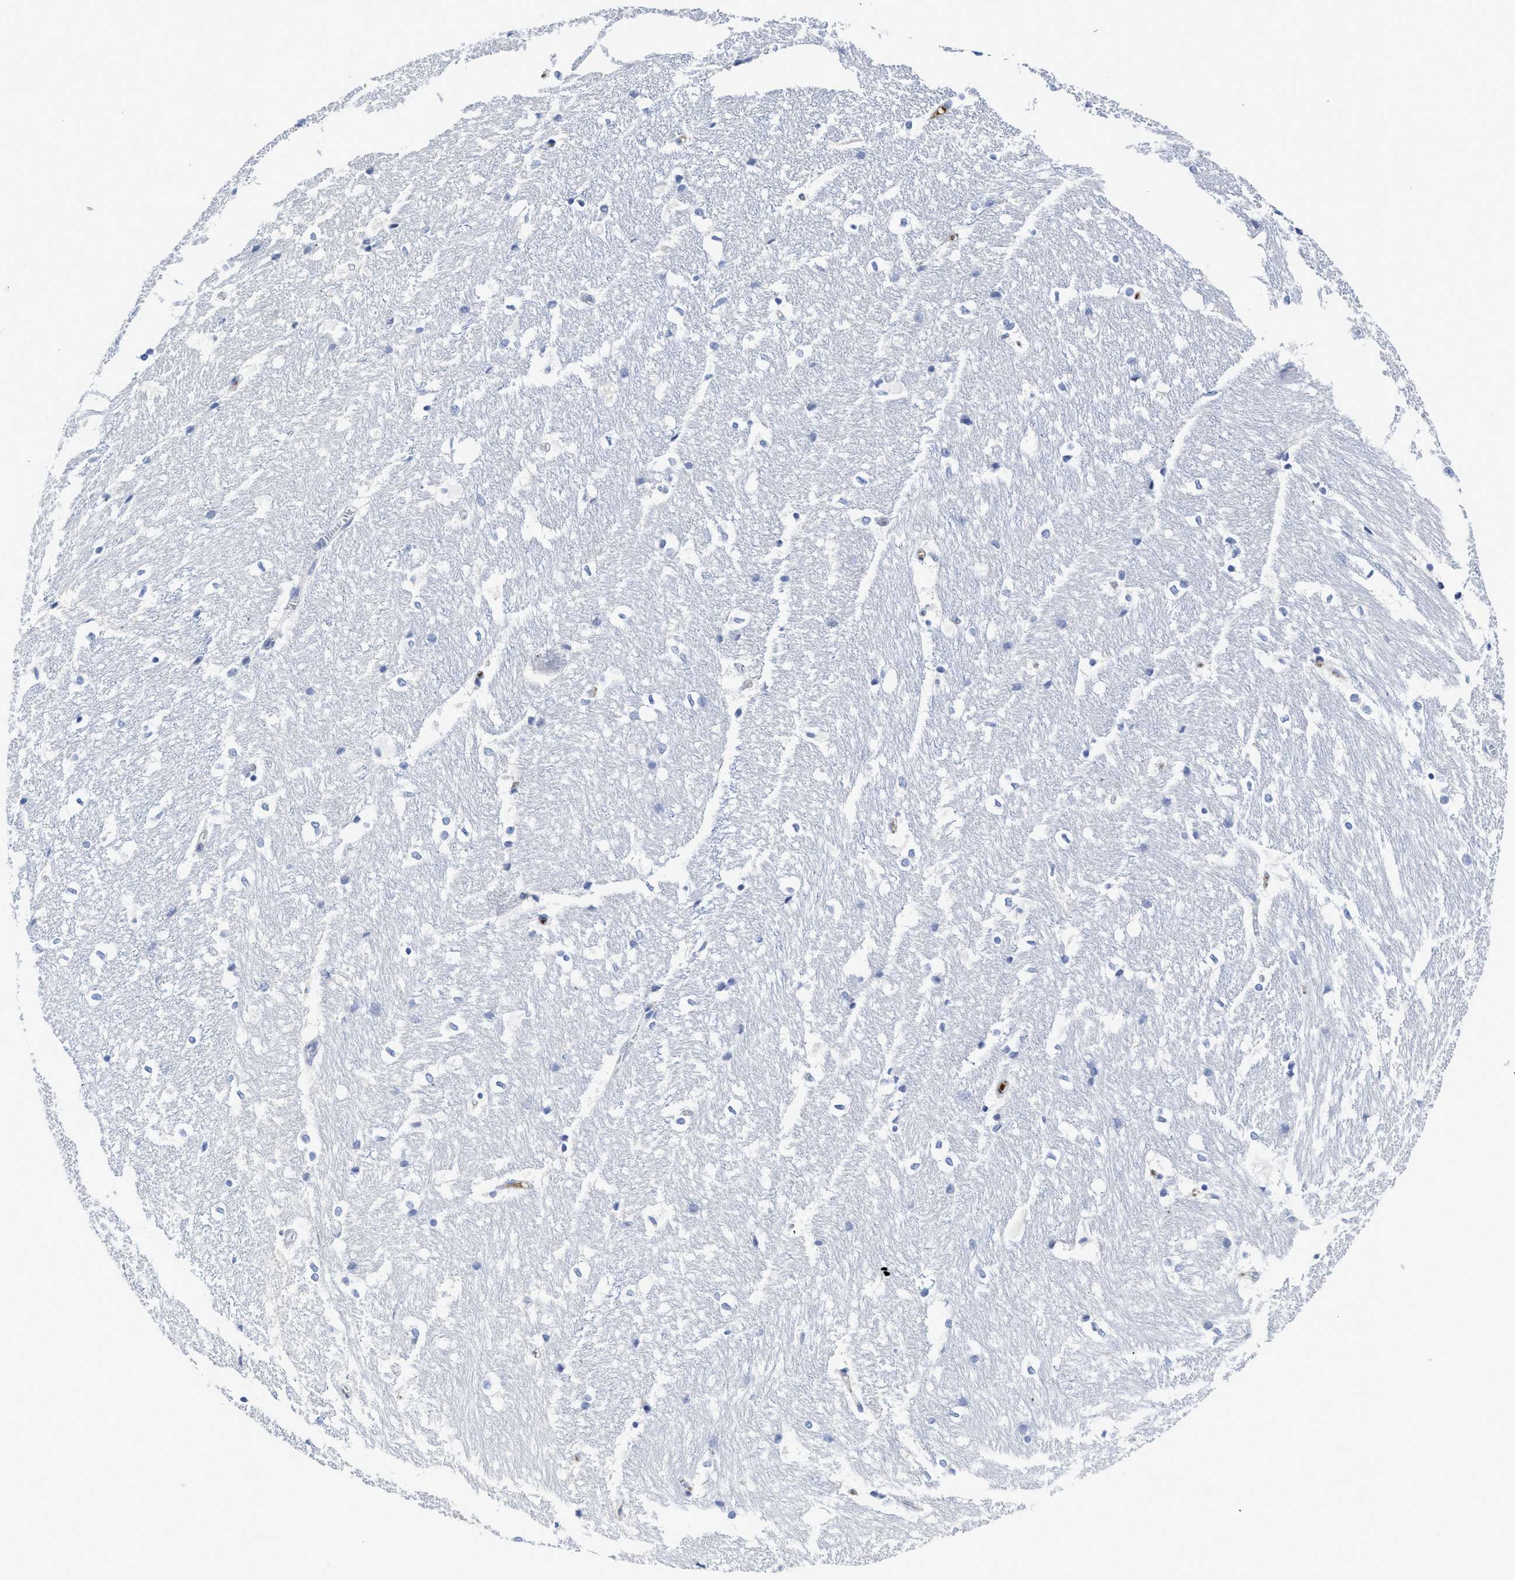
{"staining": {"intensity": "negative", "quantity": "none", "location": "none"}, "tissue": "hippocampus", "cell_type": "Glial cells", "image_type": "normal", "snomed": [{"axis": "morphology", "description": "Normal tissue, NOS"}, {"axis": "topography", "description": "Hippocampus"}], "caption": "Immunohistochemistry of normal hippocampus demonstrates no expression in glial cells.", "gene": "C2", "patient": {"sex": "female", "age": 19}}